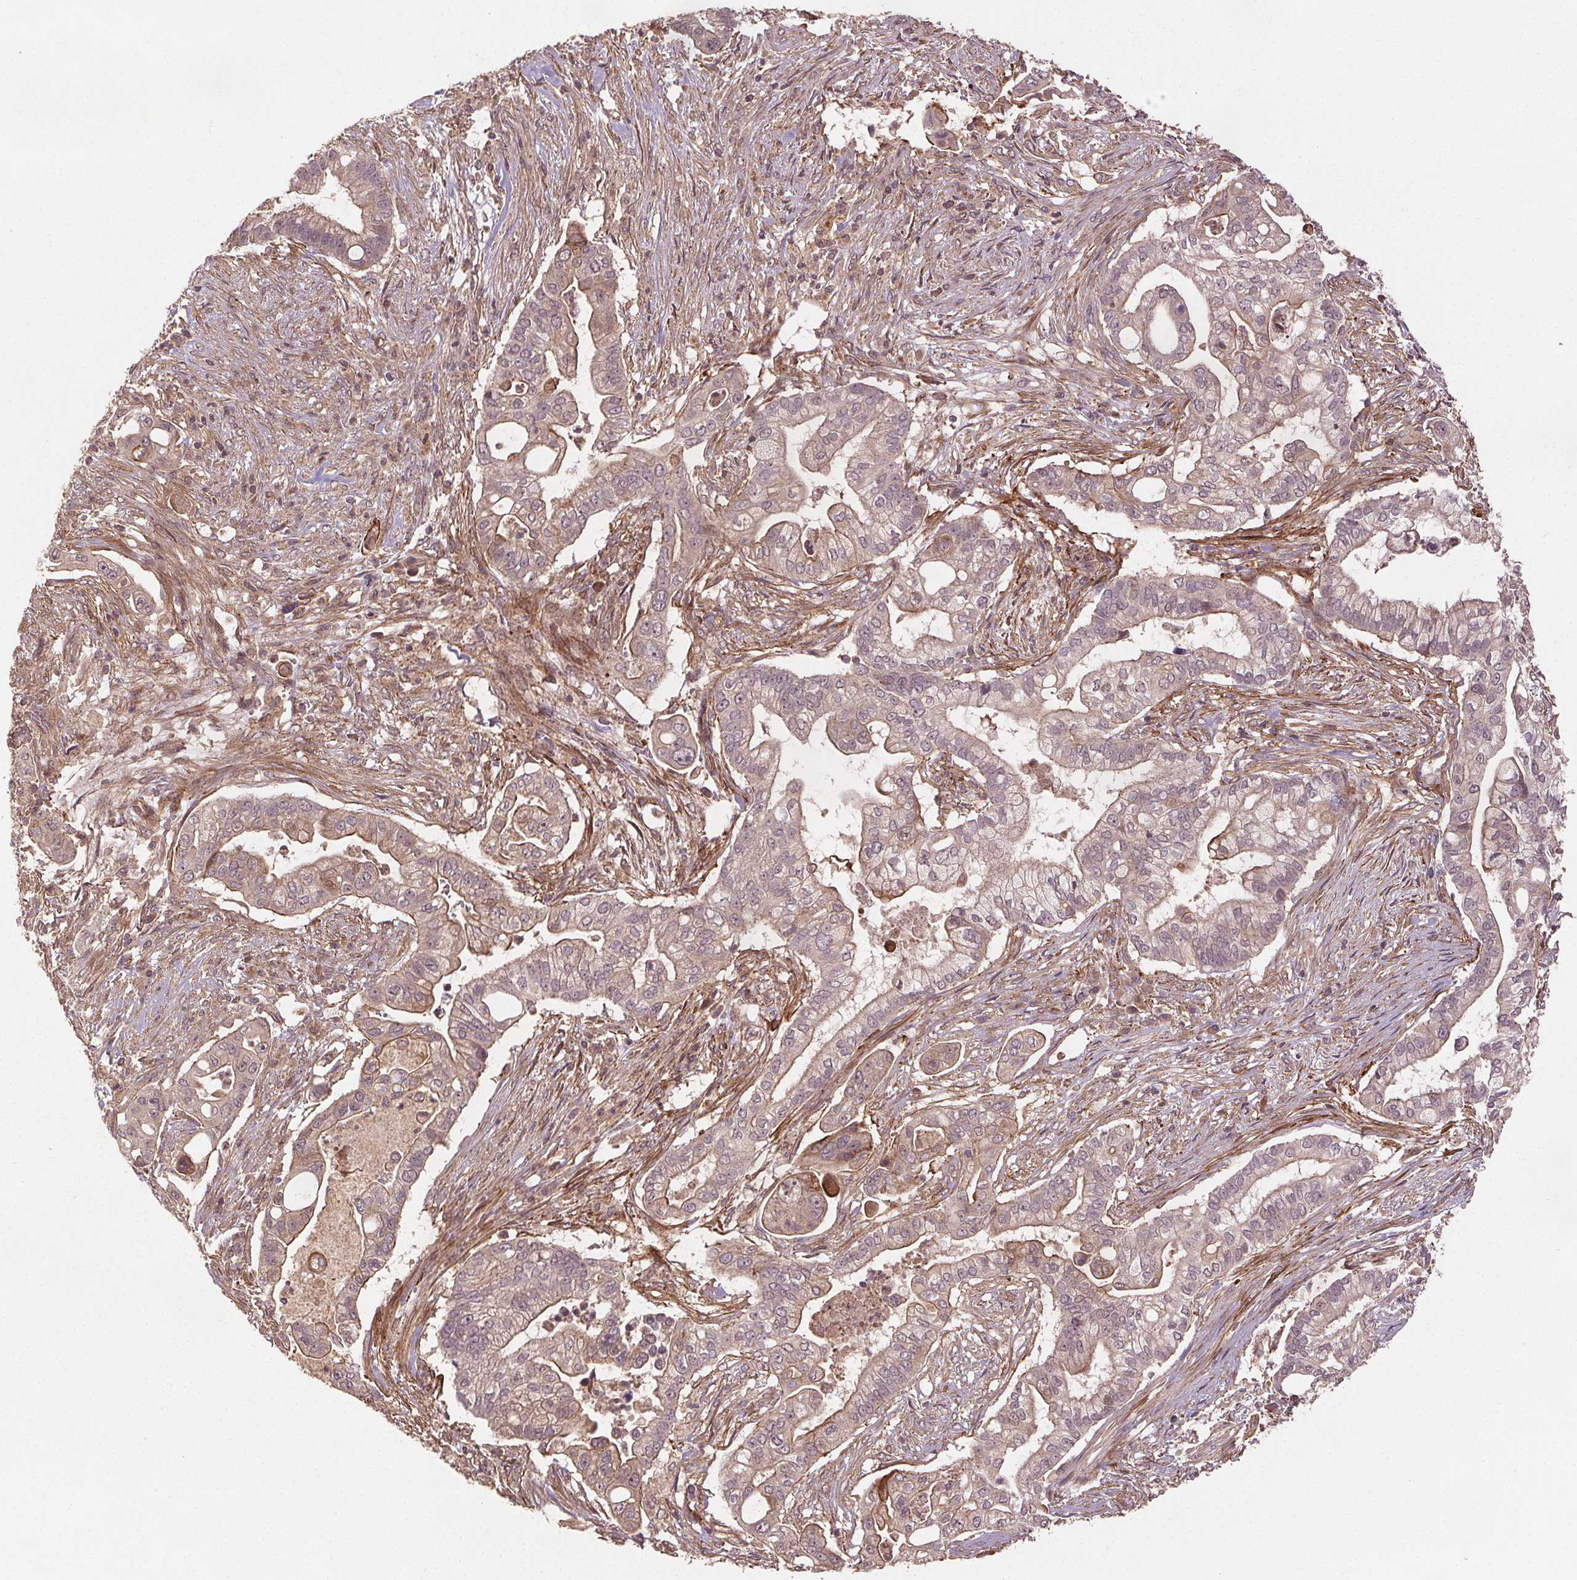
{"staining": {"intensity": "weak", "quantity": "<25%", "location": "cytoplasmic/membranous"}, "tissue": "pancreatic cancer", "cell_type": "Tumor cells", "image_type": "cancer", "snomed": [{"axis": "morphology", "description": "Adenocarcinoma, NOS"}, {"axis": "topography", "description": "Pancreas"}], "caption": "Immunohistochemistry (IHC) histopathology image of neoplastic tissue: pancreatic adenocarcinoma stained with DAB demonstrates no significant protein positivity in tumor cells.", "gene": "SEC14L2", "patient": {"sex": "female", "age": 69}}